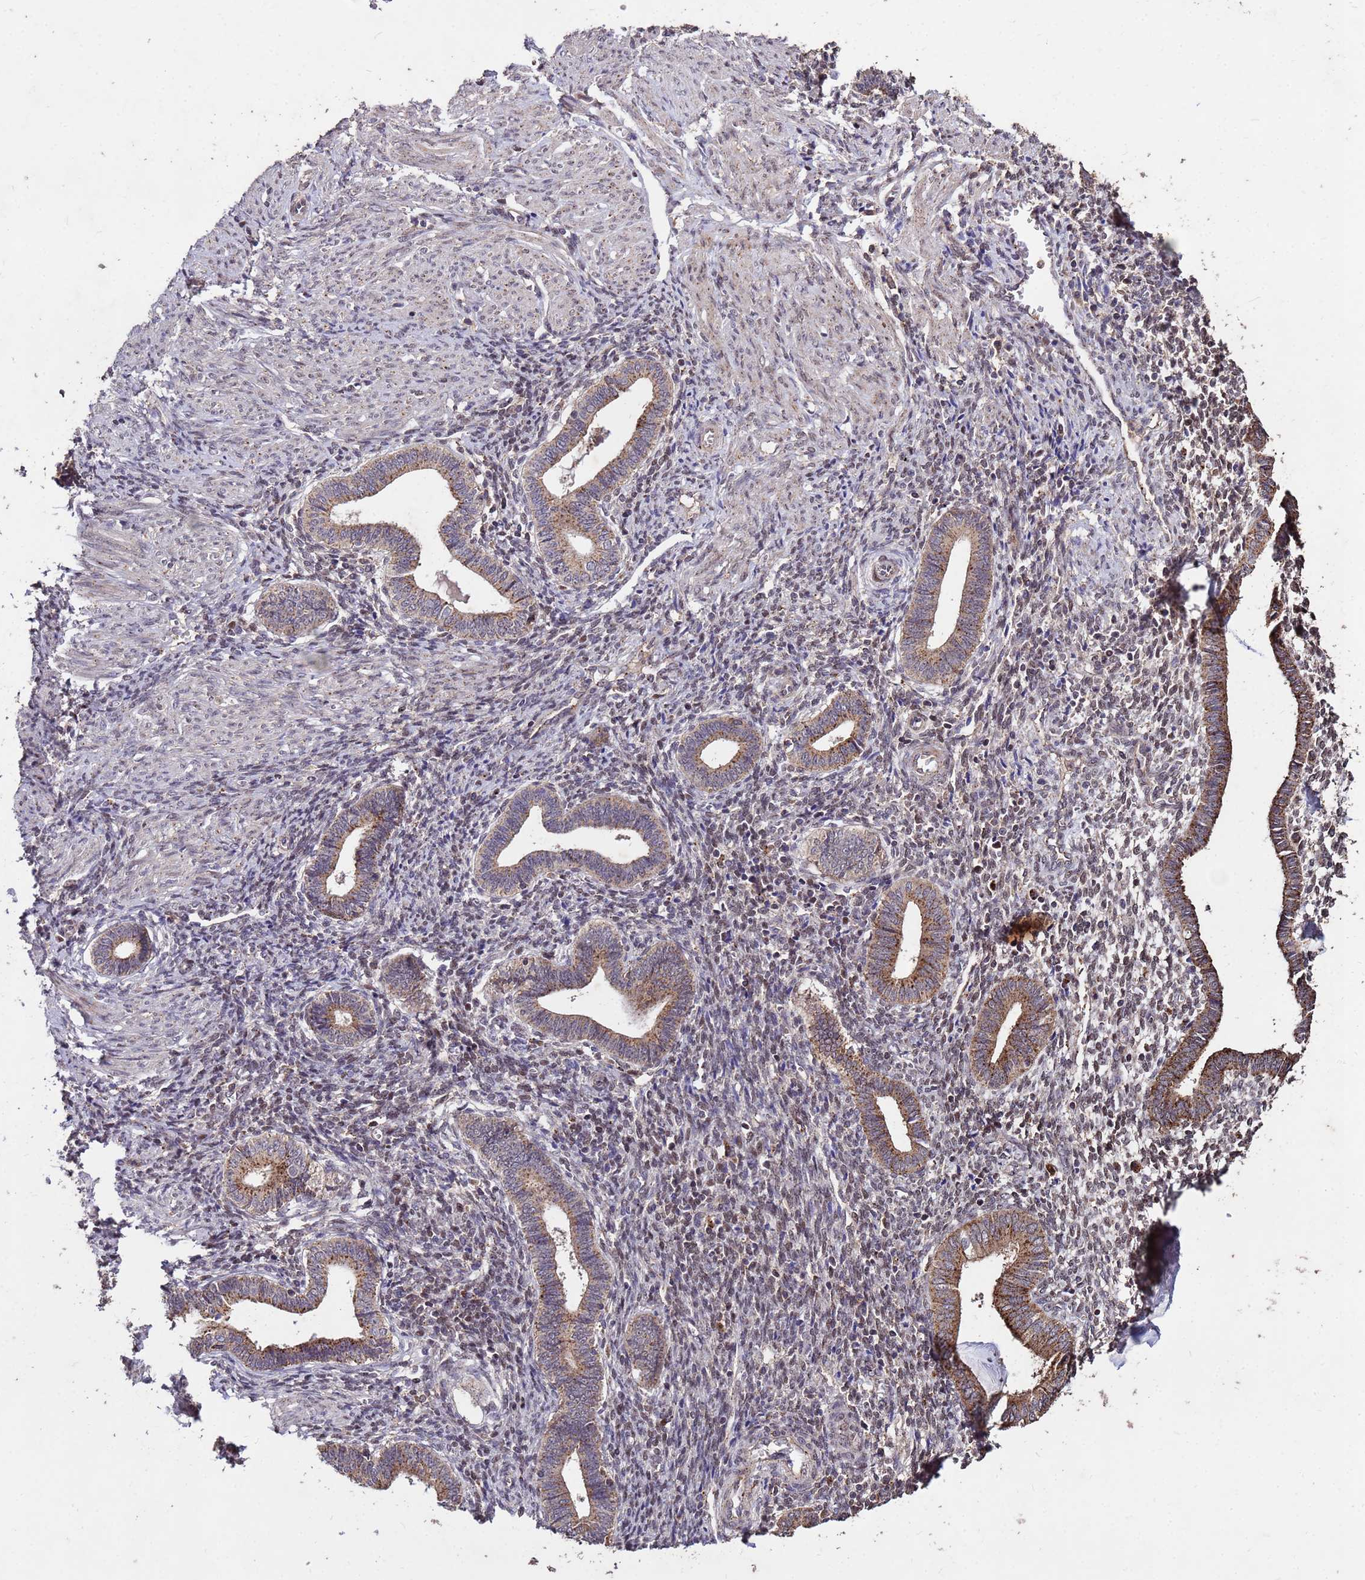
{"staining": {"intensity": "weak", "quantity": "<25%", "location": "cytoplasmic/membranous,nuclear"}, "tissue": "endometrium", "cell_type": "Cells in endometrial stroma", "image_type": "normal", "snomed": [{"axis": "morphology", "description": "Normal tissue, NOS"}, {"axis": "topography", "description": "Endometrium"}], "caption": "Immunohistochemical staining of unremarkable endometrium shows no significant staining in cells in endometrial stroma. The staining was performed using DAB (3,3'-diaminobenzidine) to visualize the protein expression in brown, while the nuclei were stained in blue with hematoxylin (Magnification: 20x).", "gene": "TOR4A", "patient": {"sex": "female", "age": 44}}